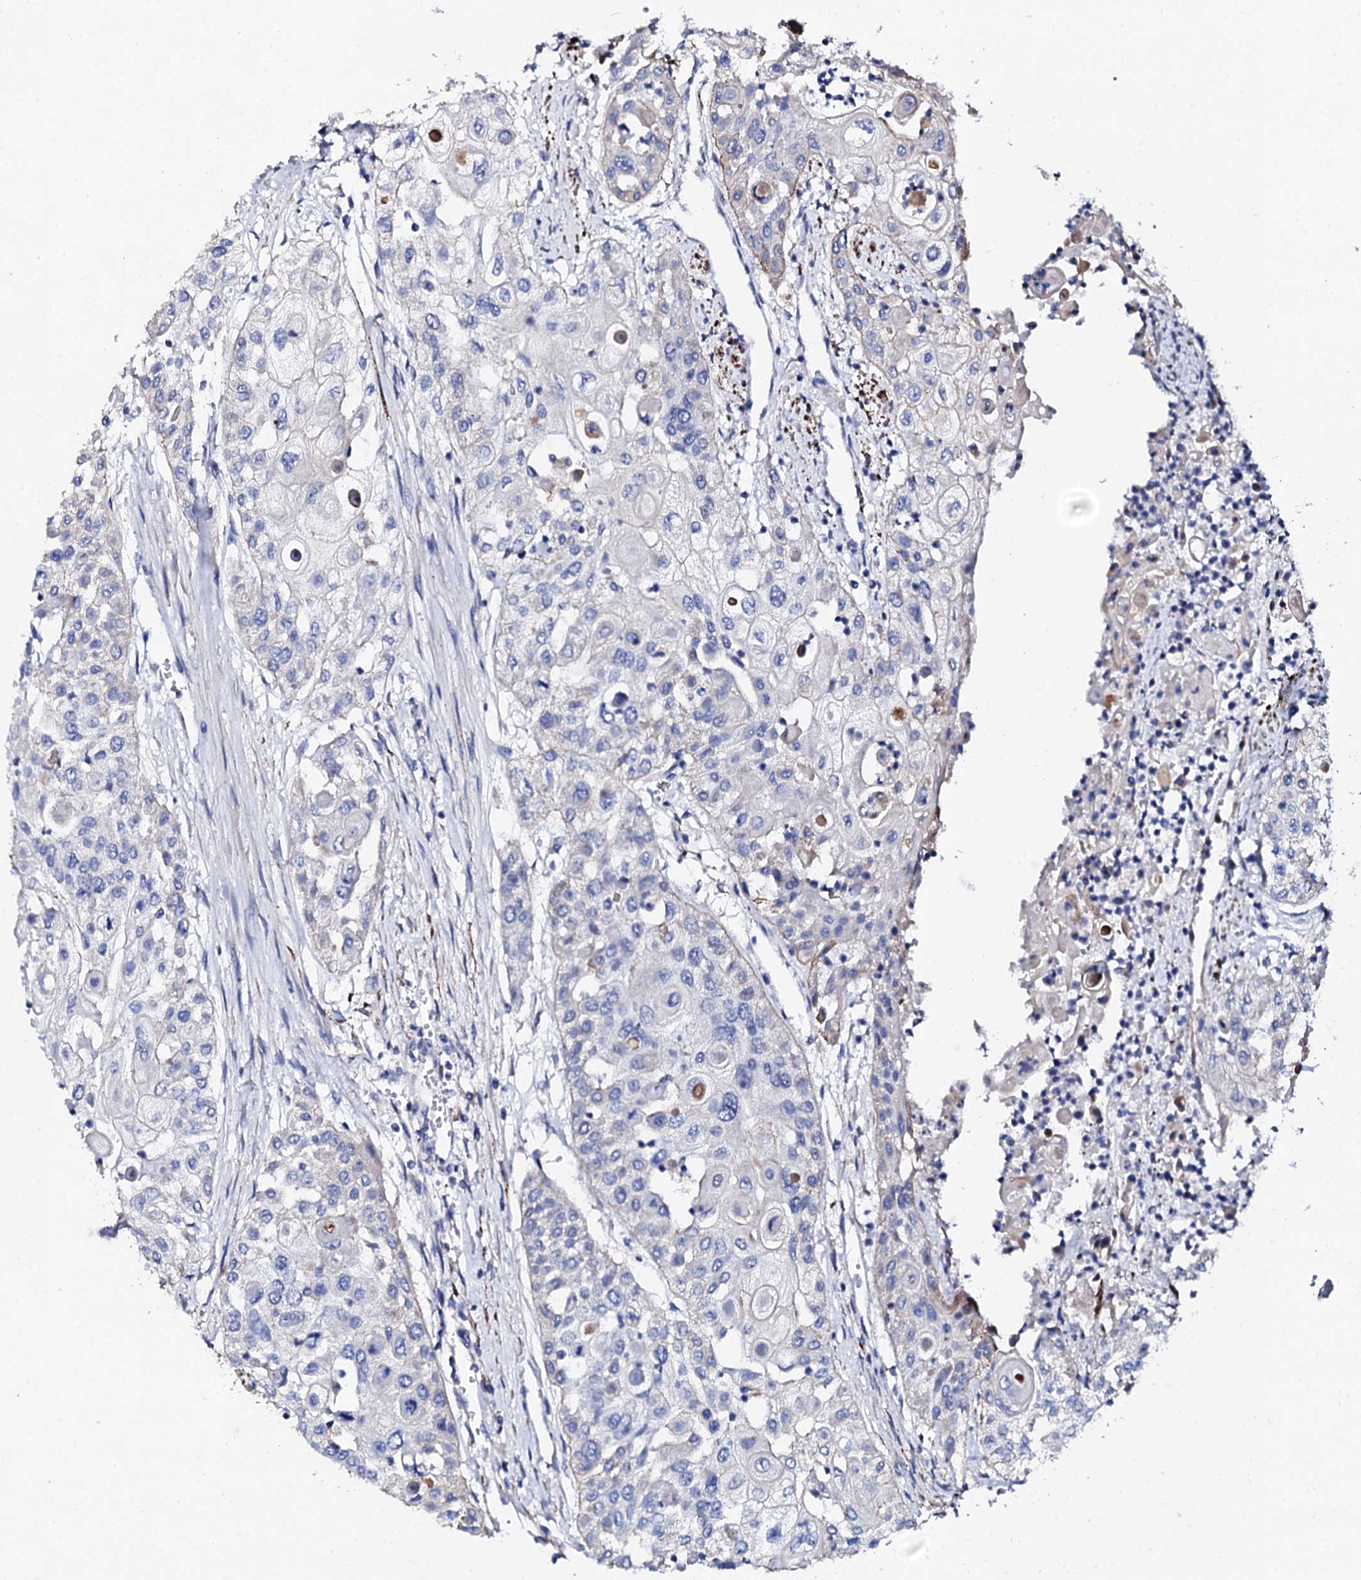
{"staining": {"intensity": "negative", "quantity": "none", "location": "none"}, "tissue": "urothelial cancer", "cell_type": "Tumor cells", "image_type": "cancer", "snomed": [{"axis": "morphology", "description": "Urothelial carcinoma, High grade"}, {"axis": "topography", "description": "Urinary bladder"}], "caption": "DAB immunohistochemical staining of urothelial cancer exhibits no significant expression in tumor cells. (Immunohistochemistry (ihc), brightfield microscopy, high magnification).", "gene": "KLHL32", "patient": {"sex": "female", "age": 79}}